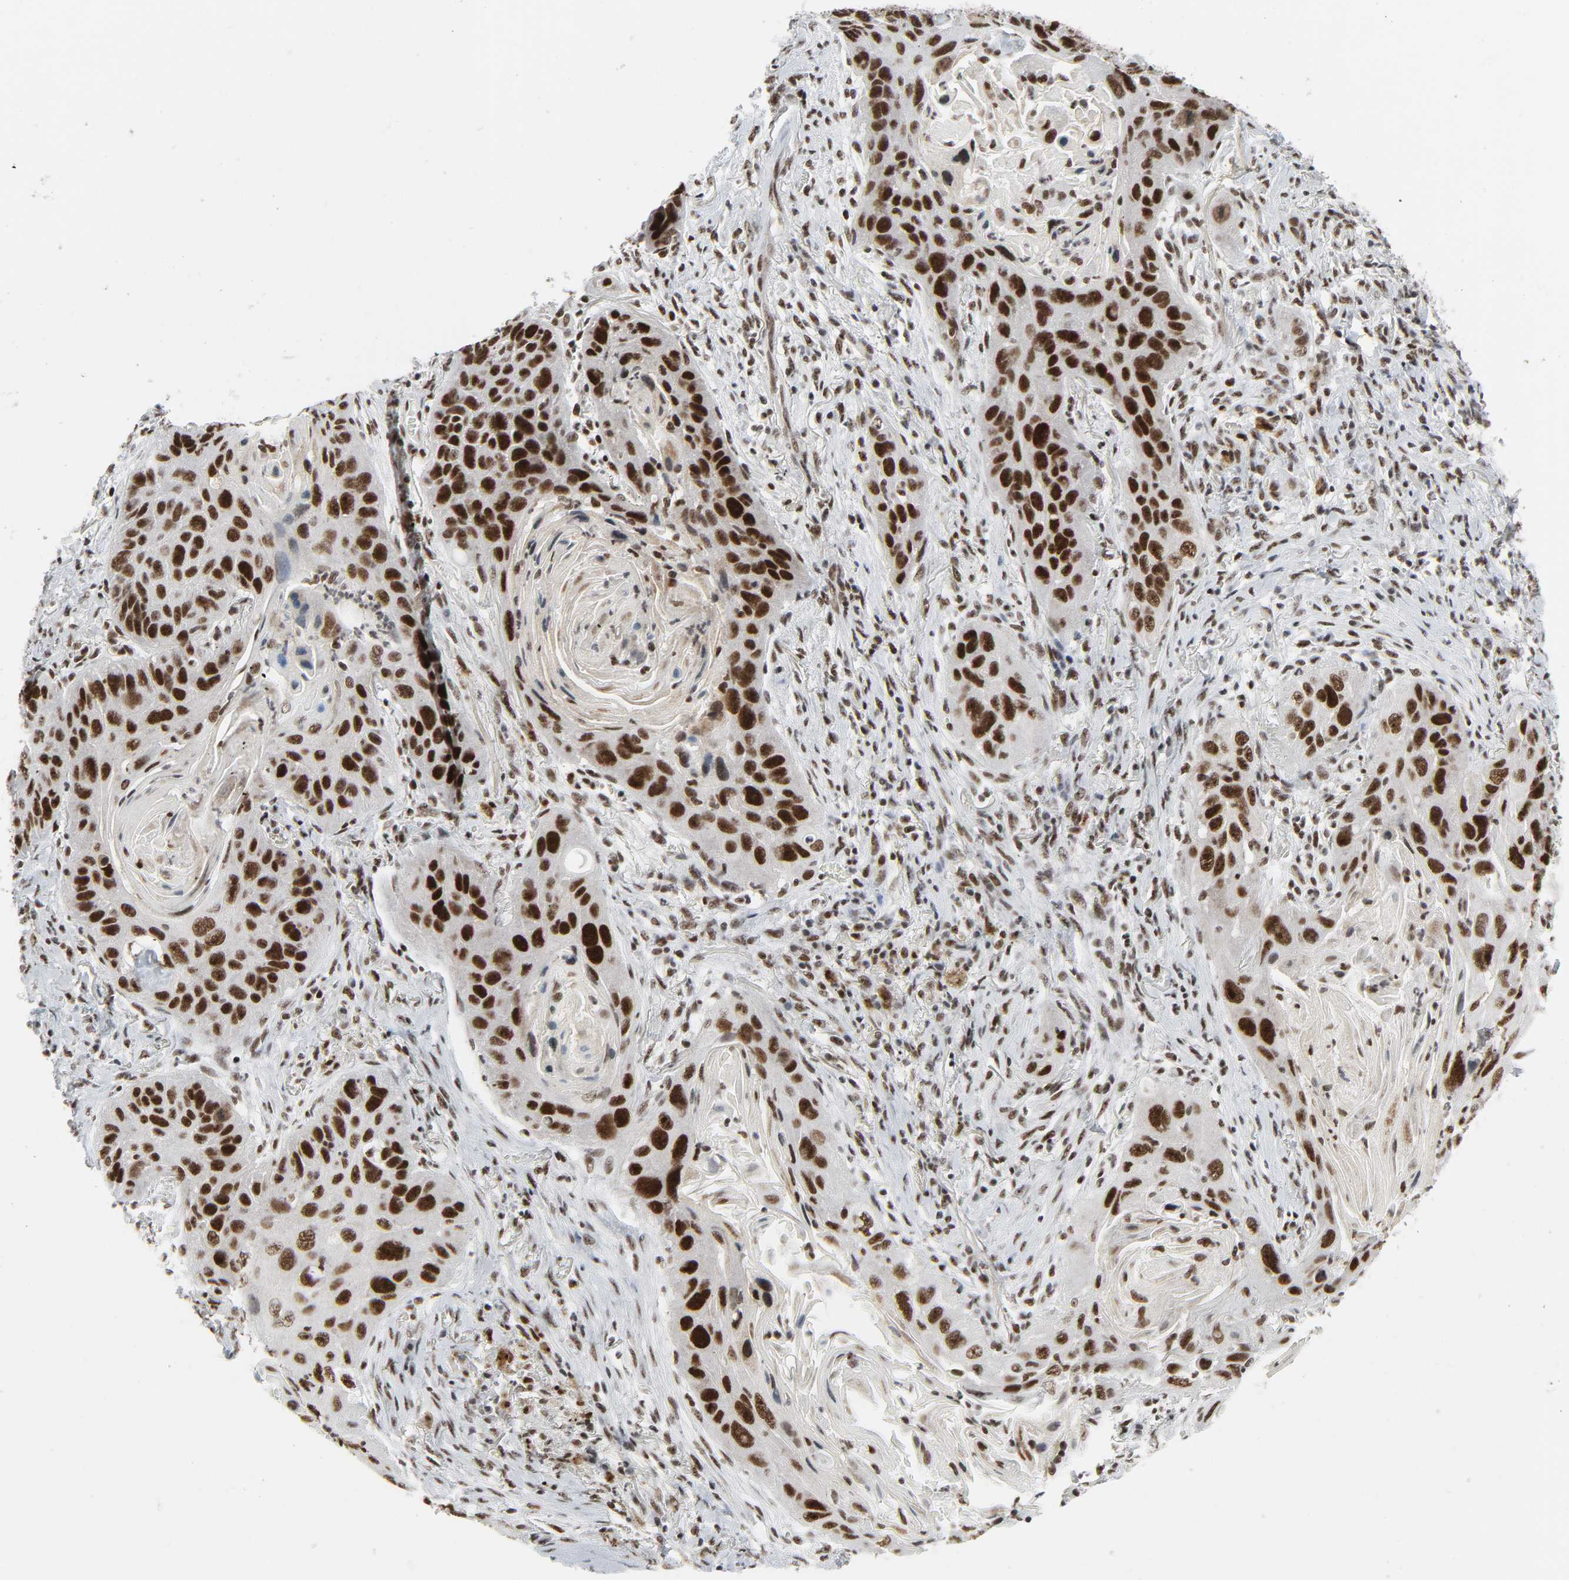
{"staining": {"intensity": "strong", "quantity": ">75%", "location": "nuclear"}, "tissue": "lung cancer", "cell_type": "Tumor cells", "image_type": "cancer", "snomed": [{"axis": "morphology", "description": "Squamous cell carcinoma, NOS"}, {"axis": "topography", "description": "Lung"}], "caption": "Lung cancer was stained to show a protein in brown. There is high levels of strong nuclear staining in approximately >75% of tumor cells.", "gene": "CDK7", "patient": {"sex": "female", "age": 67}}